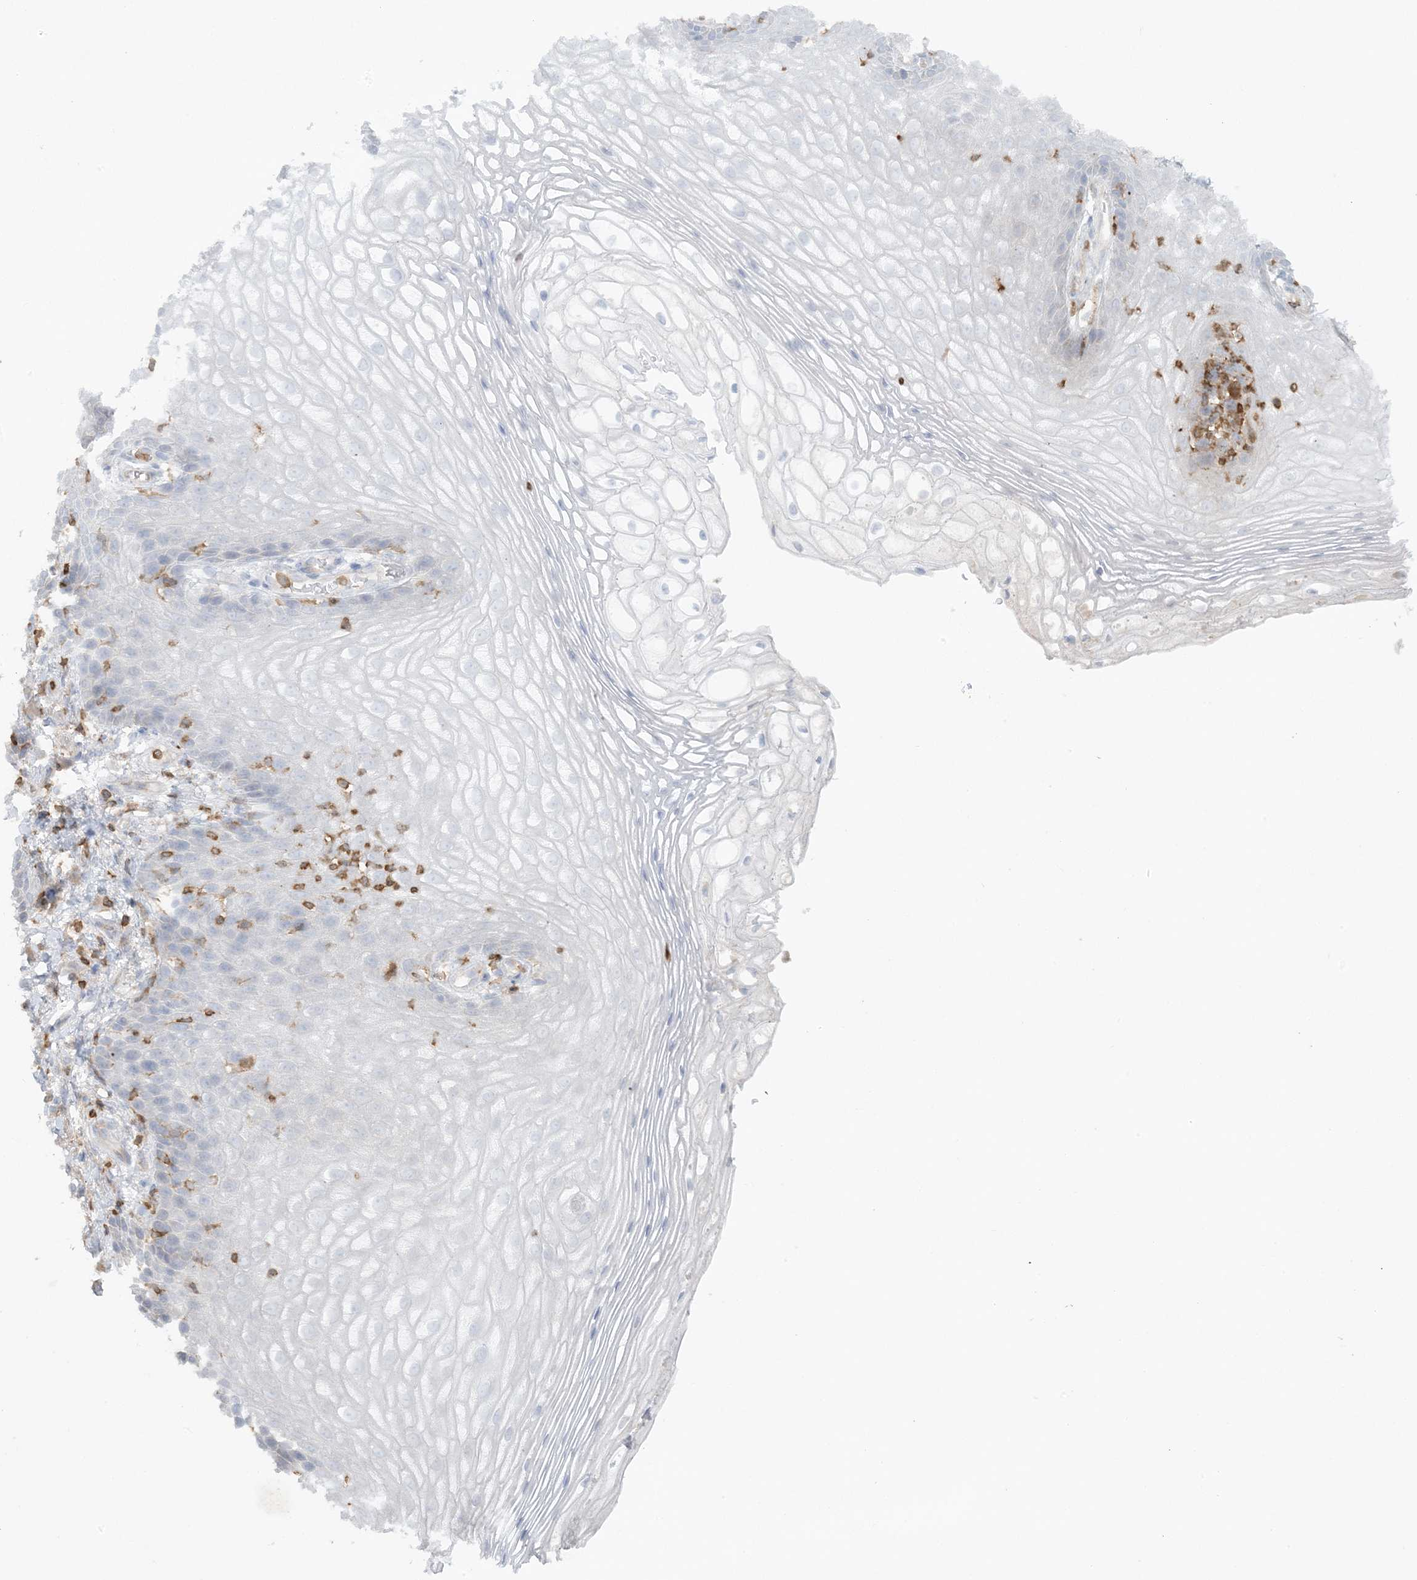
{"staining": {"intensity": "negative", "quantity": "none", "location": "none"}, "tissue": "vagina", "cell_type": "Squamous epithelial cells", "image_type": "normal", "snomed": [{"axis": "morphology", "description": "Normal tissue, NOS"}, {"axis": "topography", "description": "Vagina"}], "caption": "Squamous epithelial cells are negative for brown protein staining in benign vagina. Nuclei are stained in blue.", "gene": "ARHGAP30", "patient": {"sex": "female", "age": 60}}